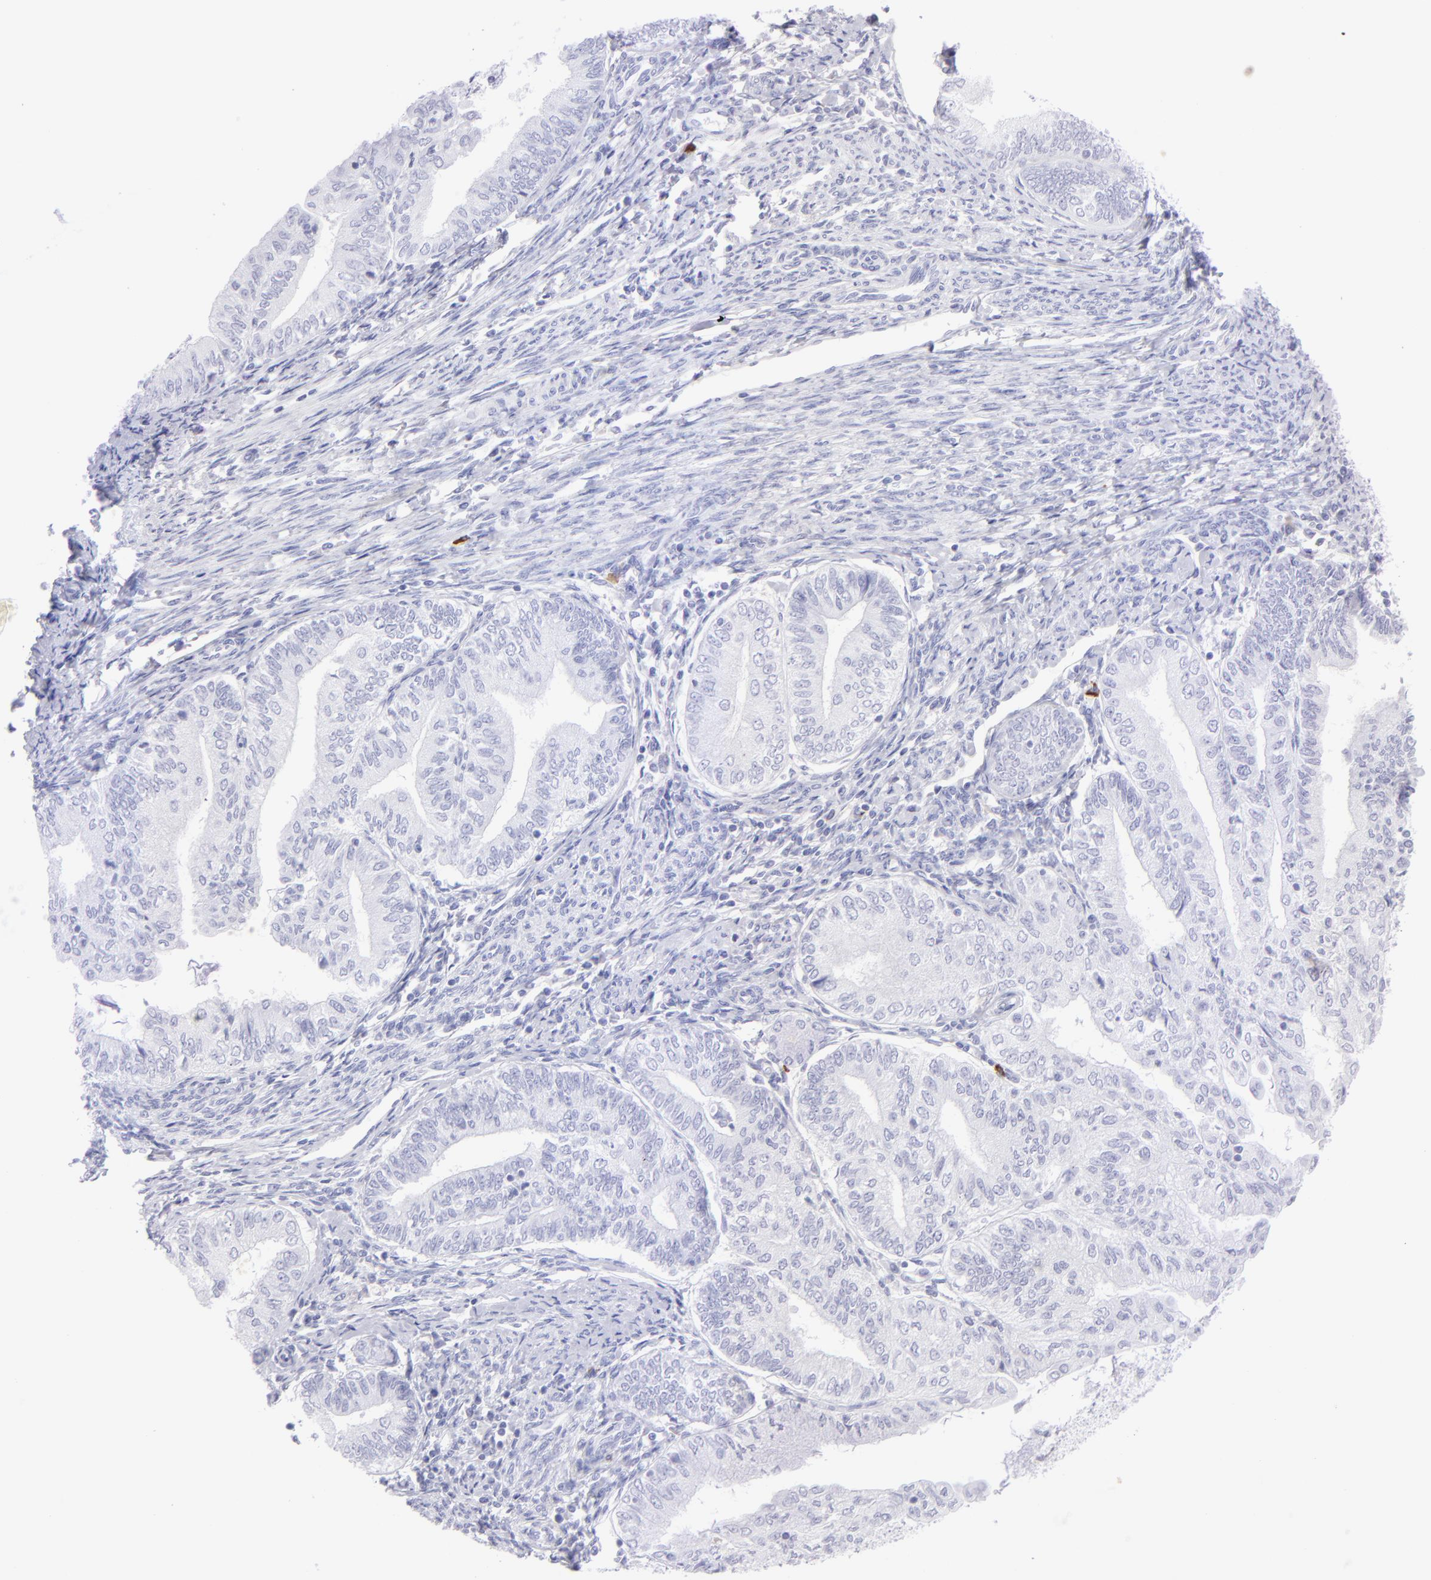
{"staining": {"intensity": "negative", "quantity": "none", "location": "none"}, "tissue": "endometrial cancer", "cell_type": "Tumor cells", "image_type": "cancer", "snomed": [{"axis": "morphology", "description": "Adenocarcinoma, NOS"}, {"axis": "topography", "description": "Endometrium"}], "caption": "Tumor cells are negative for brown protein staining in adenocarcinoma (endometrial).", "gene": "SLC1A2", "patient": {"sex": "female", "age": 66}}